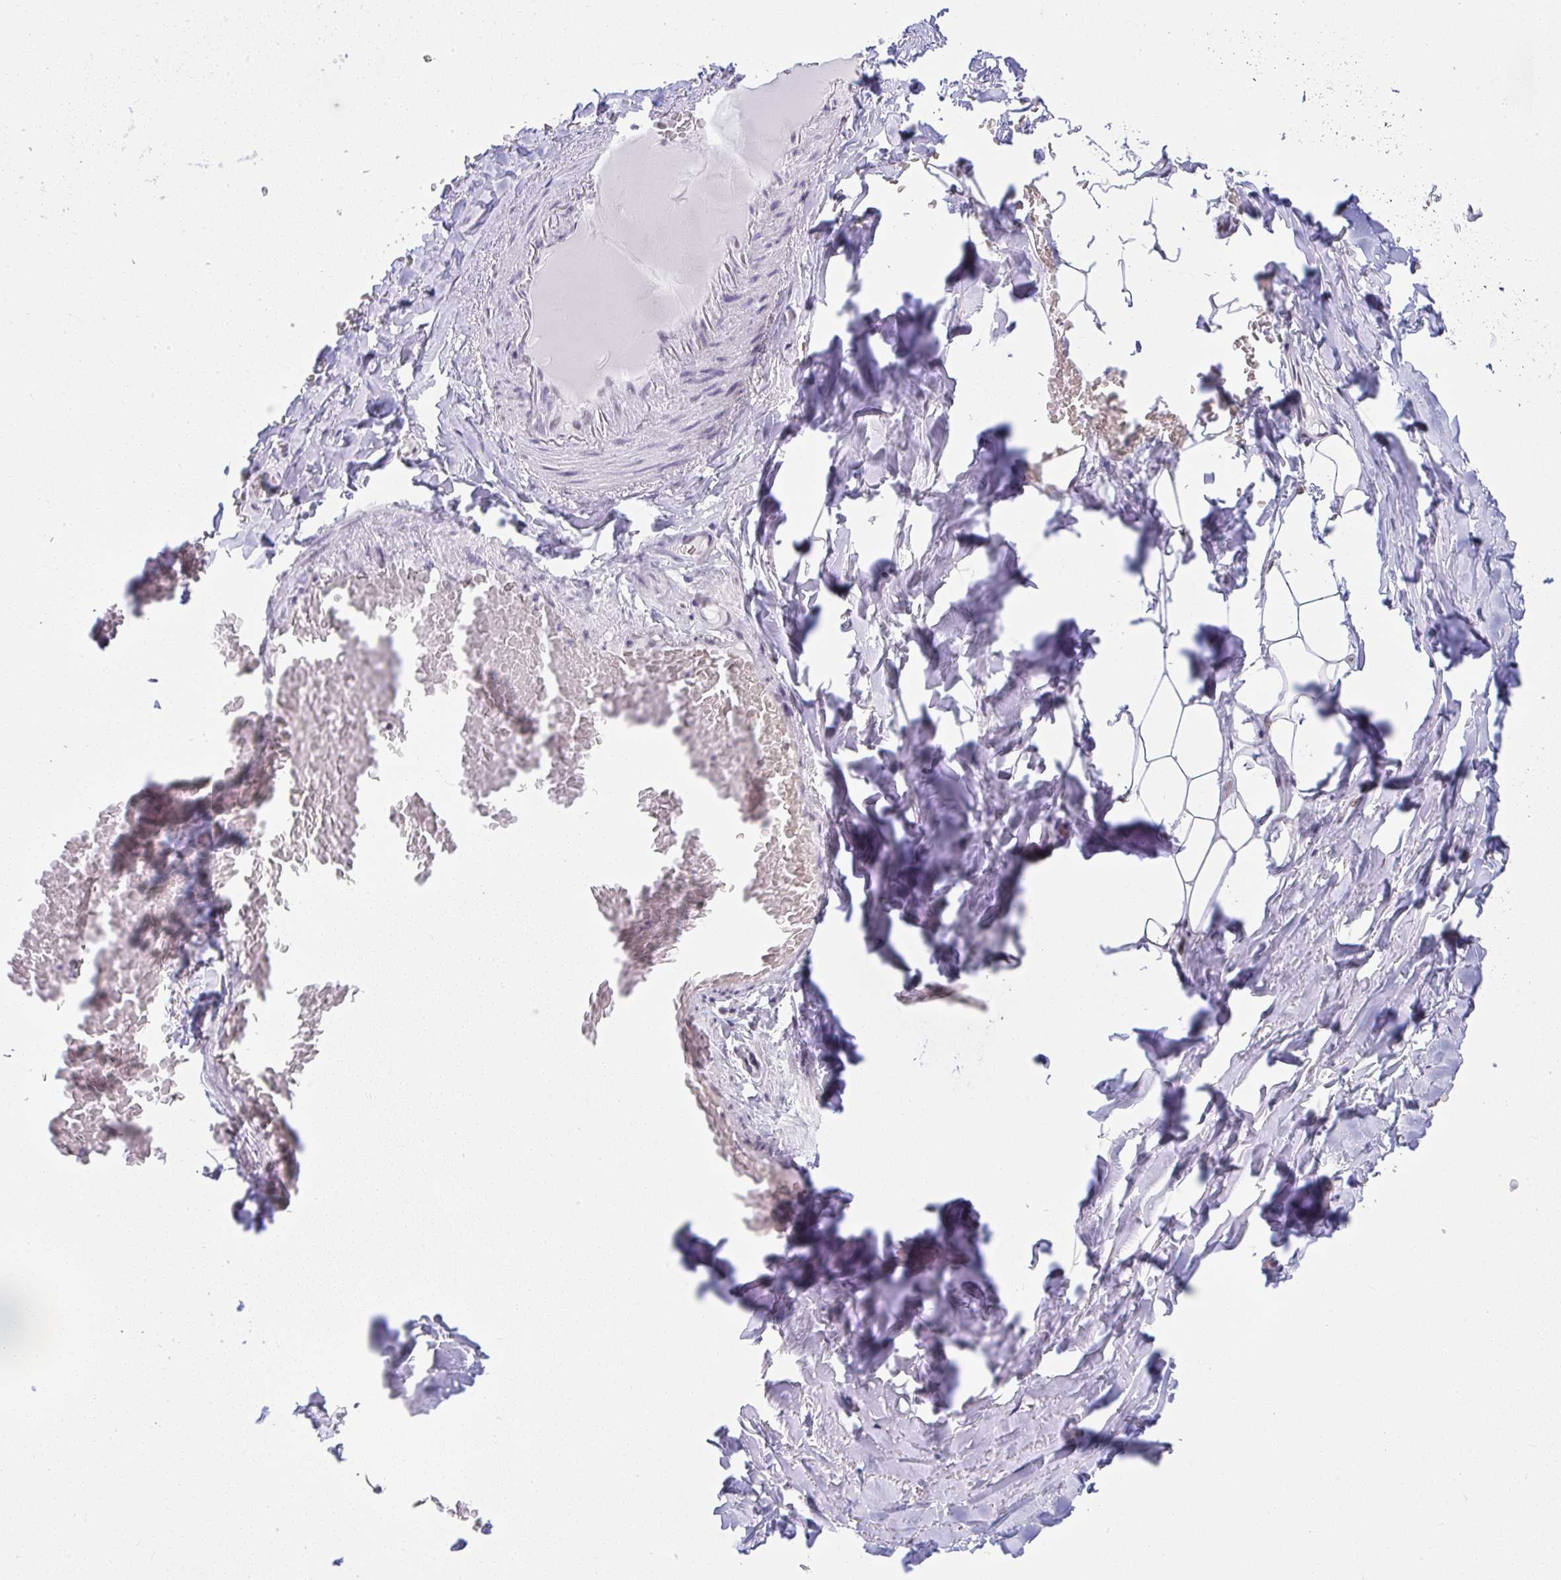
{"staining": {"intensity": "negative", "quantity": "none", "location": "none"}, "tissue": "adipose tissue", "cell_type": "Adipocytes", "image_type": "normal", "snomed": [{"axis": "morphology", "description": "Normal tissue, NOS"}, {"axis": "topography", "description": "Cartilage tissue"}, {"axis": "topography", "description": "Bronchus"}, {"axis": "topography", "description": "Peripheral nerve tissue"}], "caption": "IHC photomicrograph of unremarkable adipose tissue stained for a protein (brown), which exhibits no expression in adipocytes. (DAB (3,3'-diaminobenzidine) immunohistochemistry visualized using brightfield microscopy, high magnification).", "gene": "DDX52", "patient": {"sex": "male", "age": 67}}